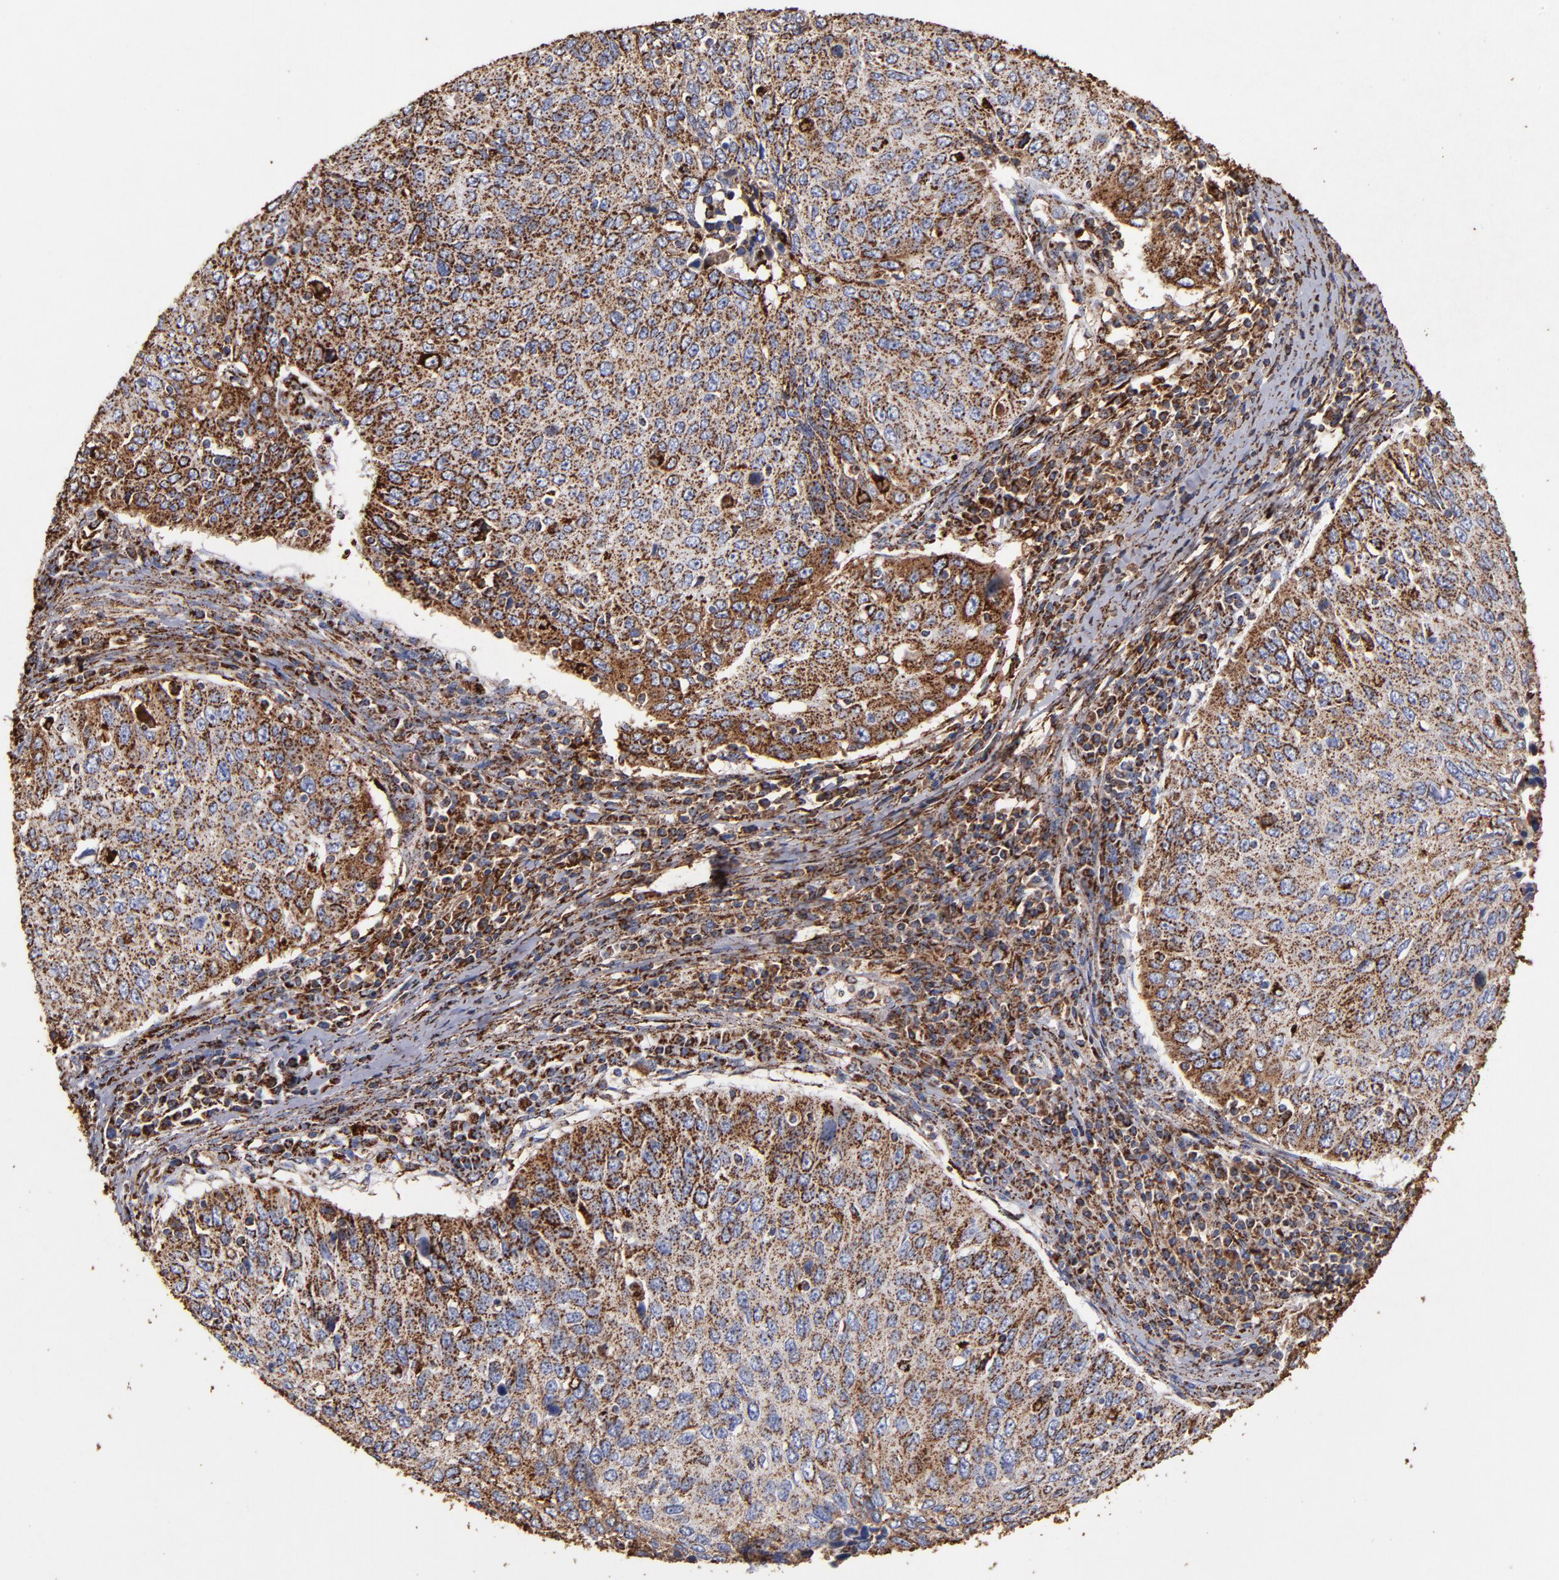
{"staining": {"intensity": "moderate", "quantity": ">75%", "location": "cytoplasmic/membranous"}, "tissue": "cervical cancer", "cell_type": "Tumor cells", "image_type": "cancer", "snomed": [{"axis": "morphology", "description": "Squamous cell carcinoma, NOS"}, {"axis": "topography", "description": "Cervix"}], "caption": "This is a photomicrograph of immunohistochemistry (IHC) staining of cervical cancer (squamous cell carcinoma), which shows moderate staining in the cytoplasmic/membranous of tumor cells.", "gene": "SOD2", "patient": {"sex": "female", "age": 53}}